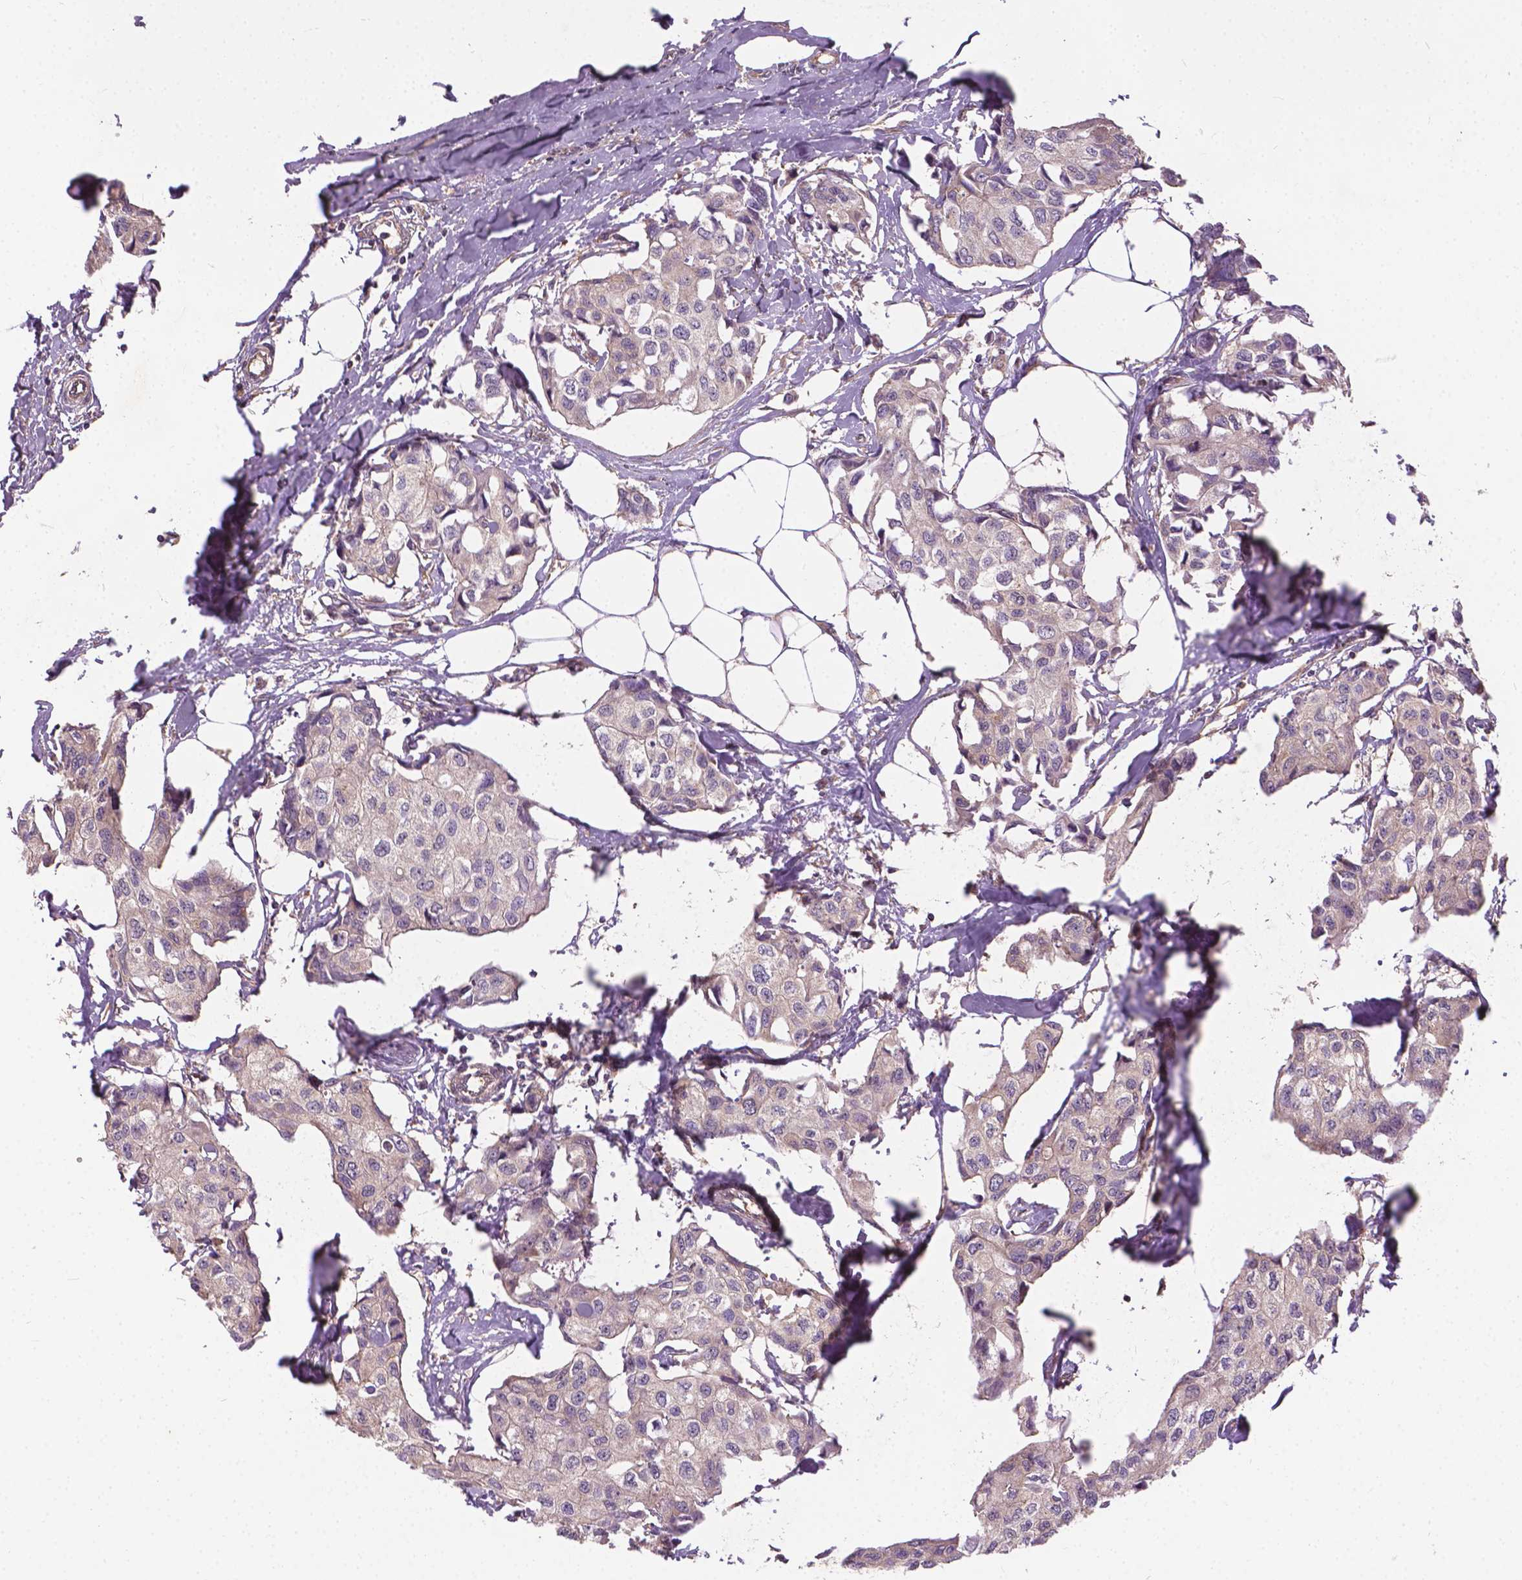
{"staining": {"intensity": "negative", "quantity": "none", "location": "none"}, "tissue": "breast cancer", "cell_type": "Tumor cells", "image_type": "cancer", "snomed": [{"axis": "morphology", "description": "Duct carcinoma"}, {"axis": "topography", "description": "Breast"}], "caption": "Immunohistochemistry (IHC) of invasive ductal carcinoma (breast) reveals no expression in tumor cells. The staining is performed using DAB brown chromogen with nuclei counter-stained in using hematoxylin.", "gene": "MZT1", "patient": {"sex": "female", "age": 80}}